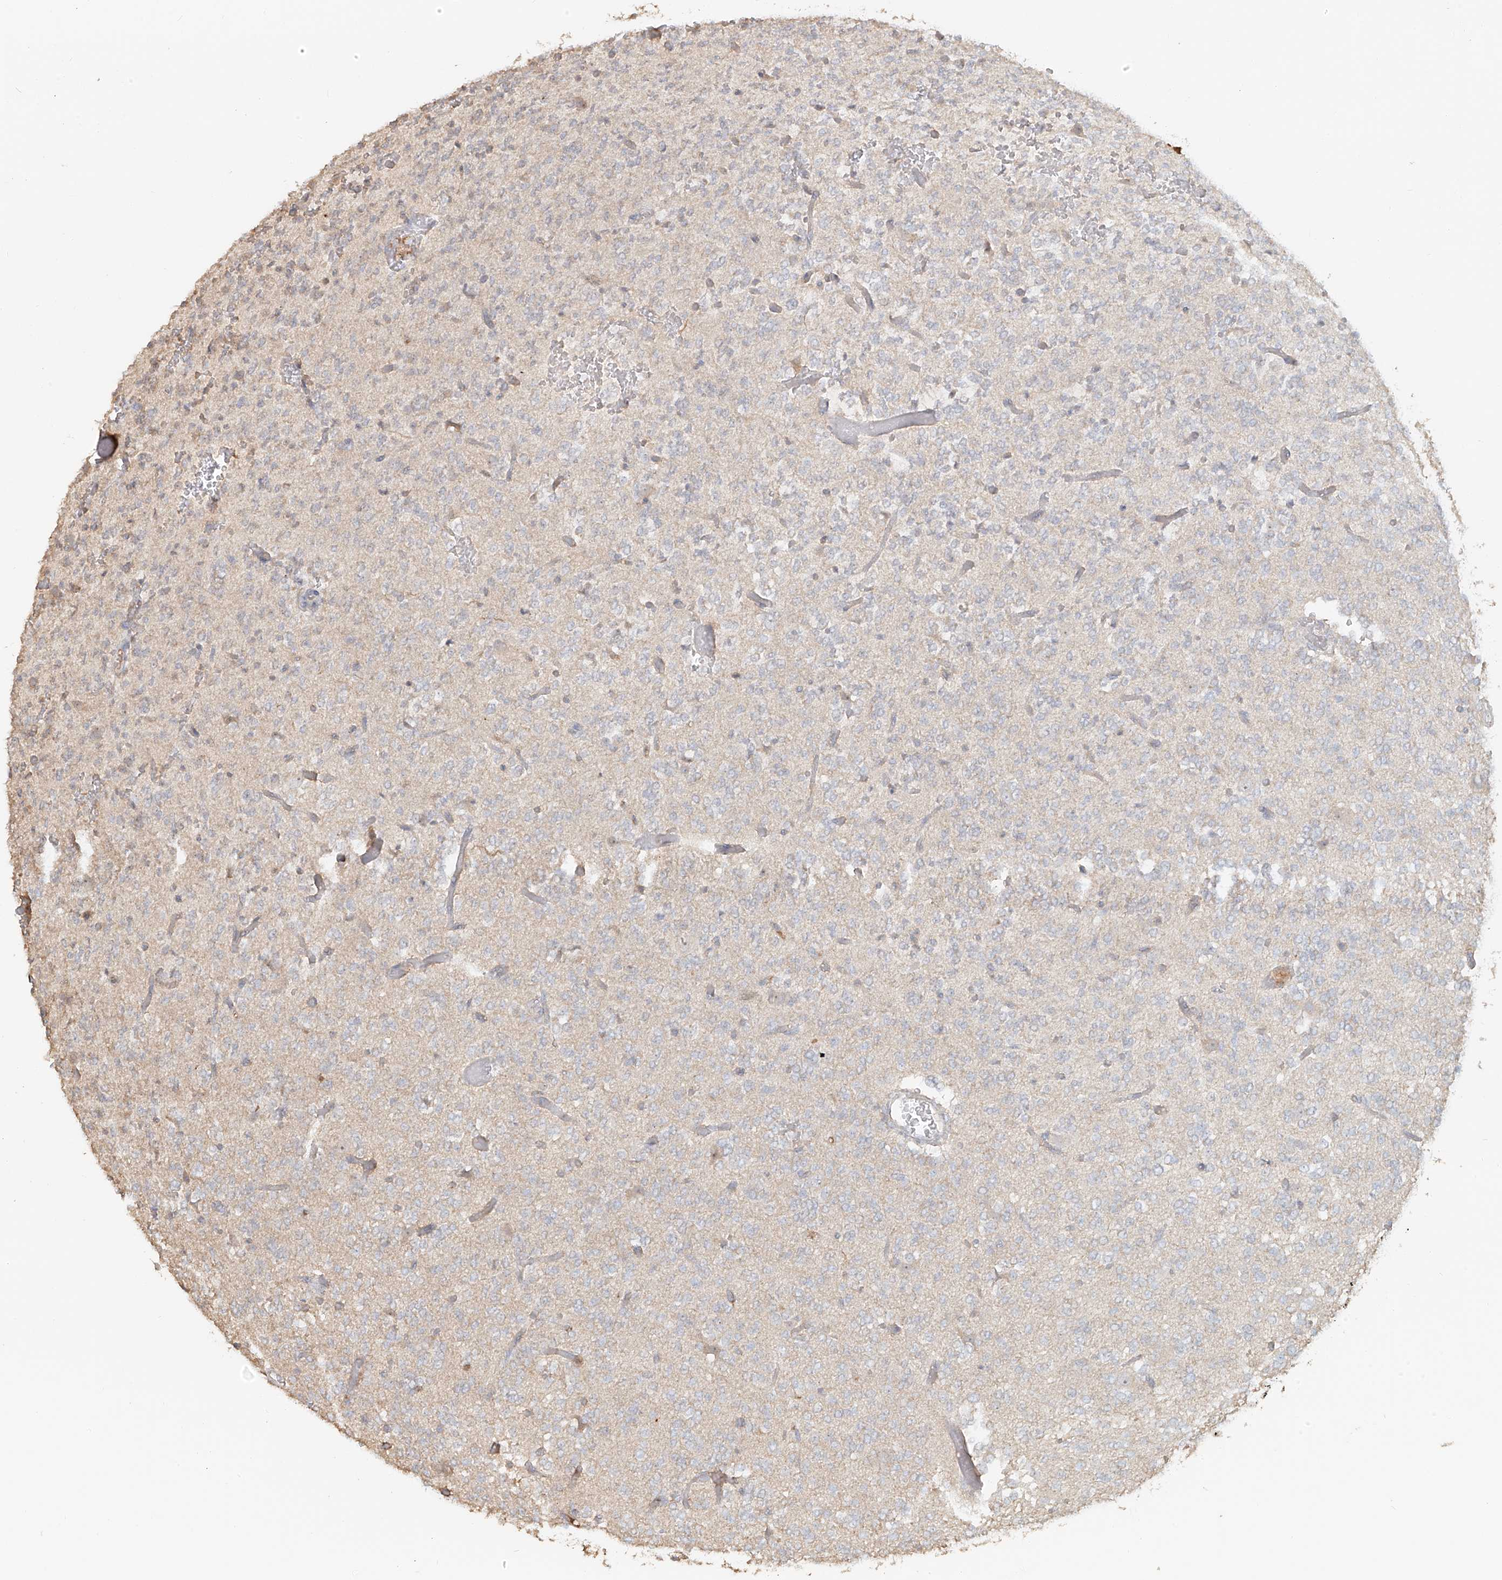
{"staining": {"intensity": "negative", "quantity": "none", "location": "none"}, "tissue": "glioma", "cell_type": "Tumor cells", "image_type": "cancer", "snomed": [{"axis": "morphology", "description": "Glioma, malignant, Low grade"}, {"axis": "topography", "description": "Brain"}], "caption": "Tumor cells are negative for protein expression in human glioma.", "gene": "NPHS1", "patient": {"sex": "male", "age": 38}}